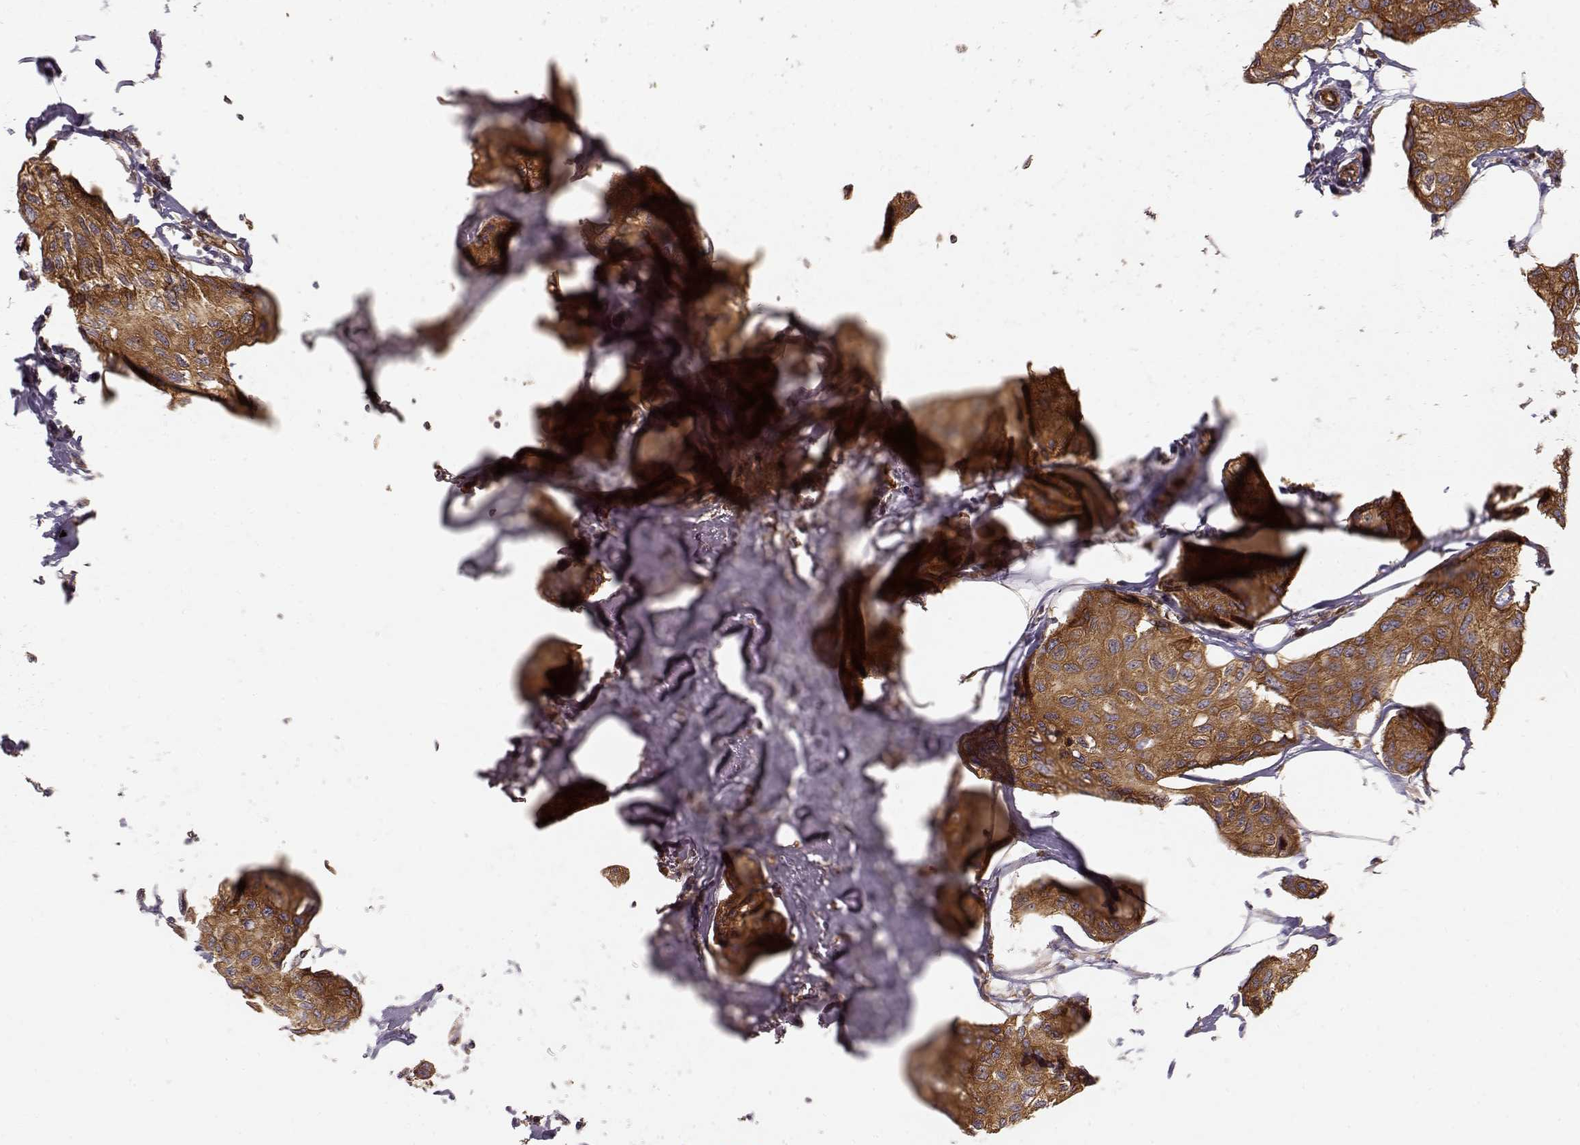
{"staining": {"intensity": "strong", "quantity": ">75%", "location": "cytoplasmic/membranous"}, "tissue": "breast cancer", "cell_type": "Tumor cells", "image_type": "cancer", "snomed": [{"axis": "morphology", "description": "Duct carcinoma"}, {"axis": "topography", "description": "Breast"}], "caption": "Strong cytoplasmic/membranous positivity for a protein is seen in about >75% of tumor cells of breast cancer using IHC.", "gene": "ARHGEF2", "patient": {"sex": "female", "age": 80}}